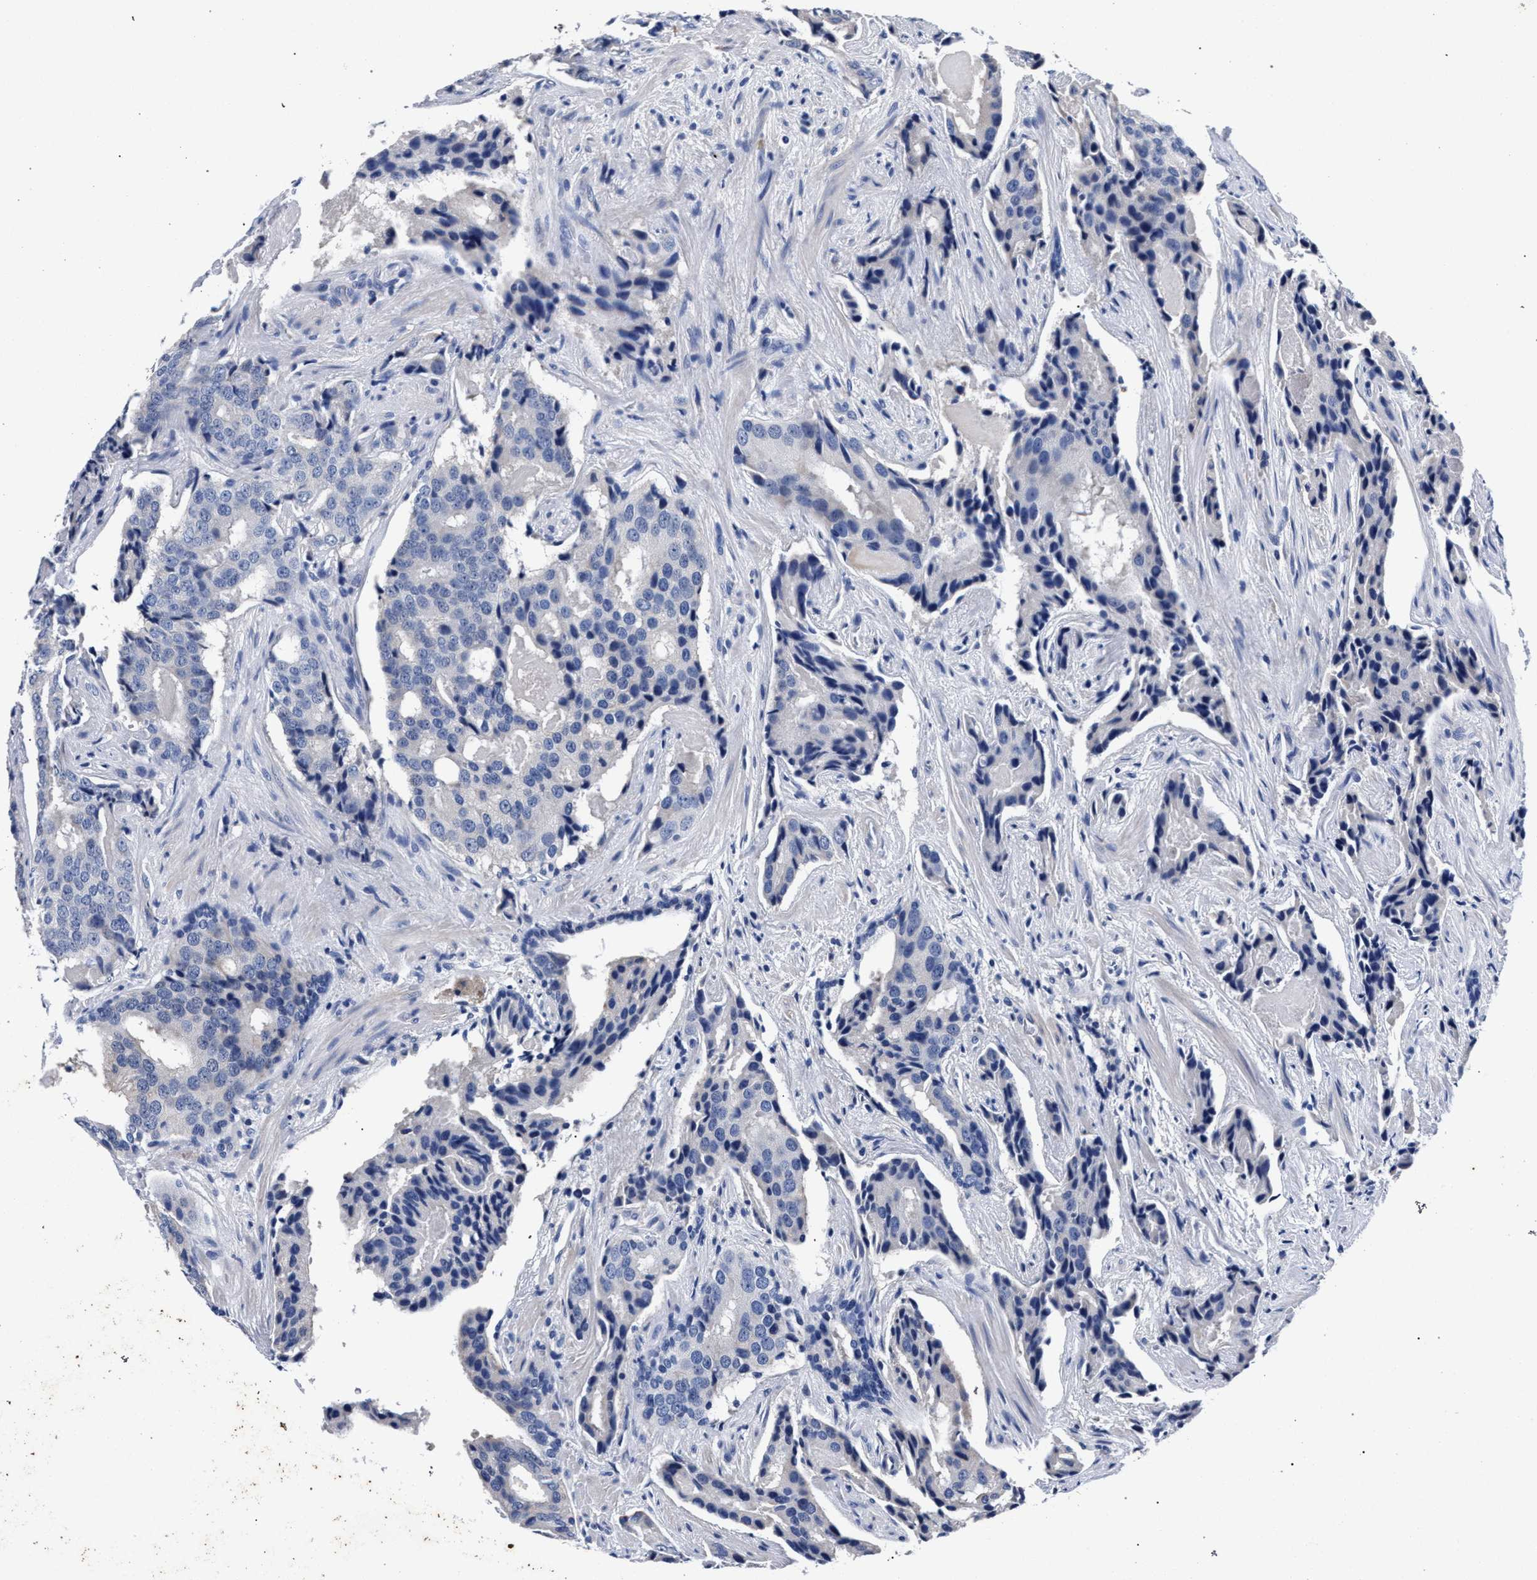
{"staining": {"intensity": "negative", "quantity": "none", "location": "none"}, "tissue": "prostate cancer", "cell_type": "Tumor cells", "image_type": "cancer", "snomed": [{"axis": "morphology", "description": "Adenocarcinoma, High grade"}, {"axis": "topography", "description": "Prostate"}], "caption": "Immunohistochemistry (IHC) image of neoplastic tissue: human high-grade adenocarcinoma (prostate) stained with DAB demonstrates no significant protein staining in tumor cells.", "gene": "AKAP4", "patient": {"sex": "male", "age": 58}}